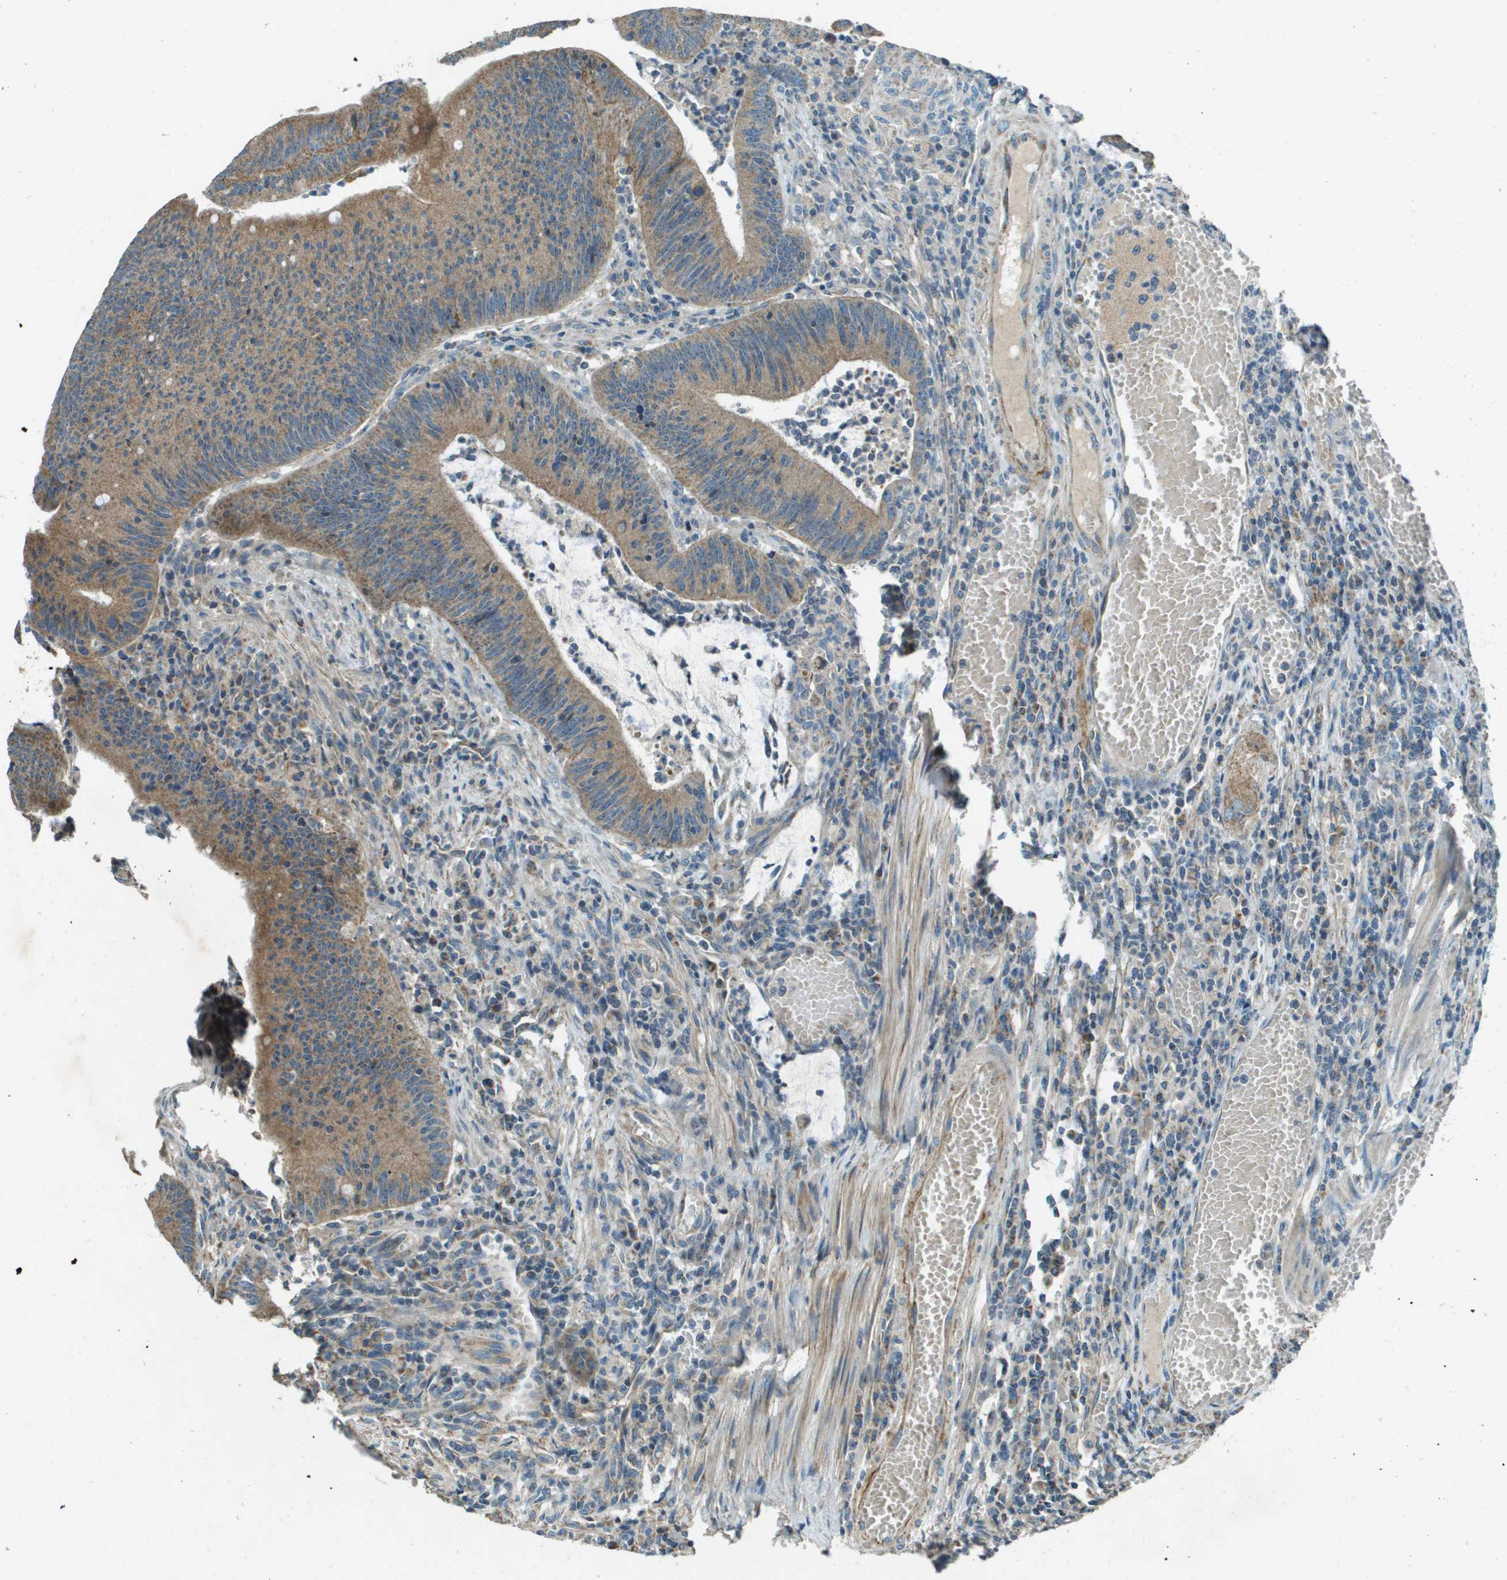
{"staining": {"intensity": "moderate", "quantity": ">75%", "location": "cytoplasmic/membranous"}, "tissue": "colorectal cancer", "cell_type": "Tumor cells", "image_type": "cancer", "snomed": [{"axis": "morphology", "description": "Normal tissue, NOS"}, {"axis": "morphology", "description": "Adenocarcinoma, NOS"}, {"axis": "topography", "description": "Rectum"}], "caption": "About >75% of tumor cells in colorectal cancer exhibit moderate cytoplasmic/membranous protein expression as visualized by brown immunohistochemical staining.", "gene": "MIGA1", "patient": {"sex": "female", "age": 66}}